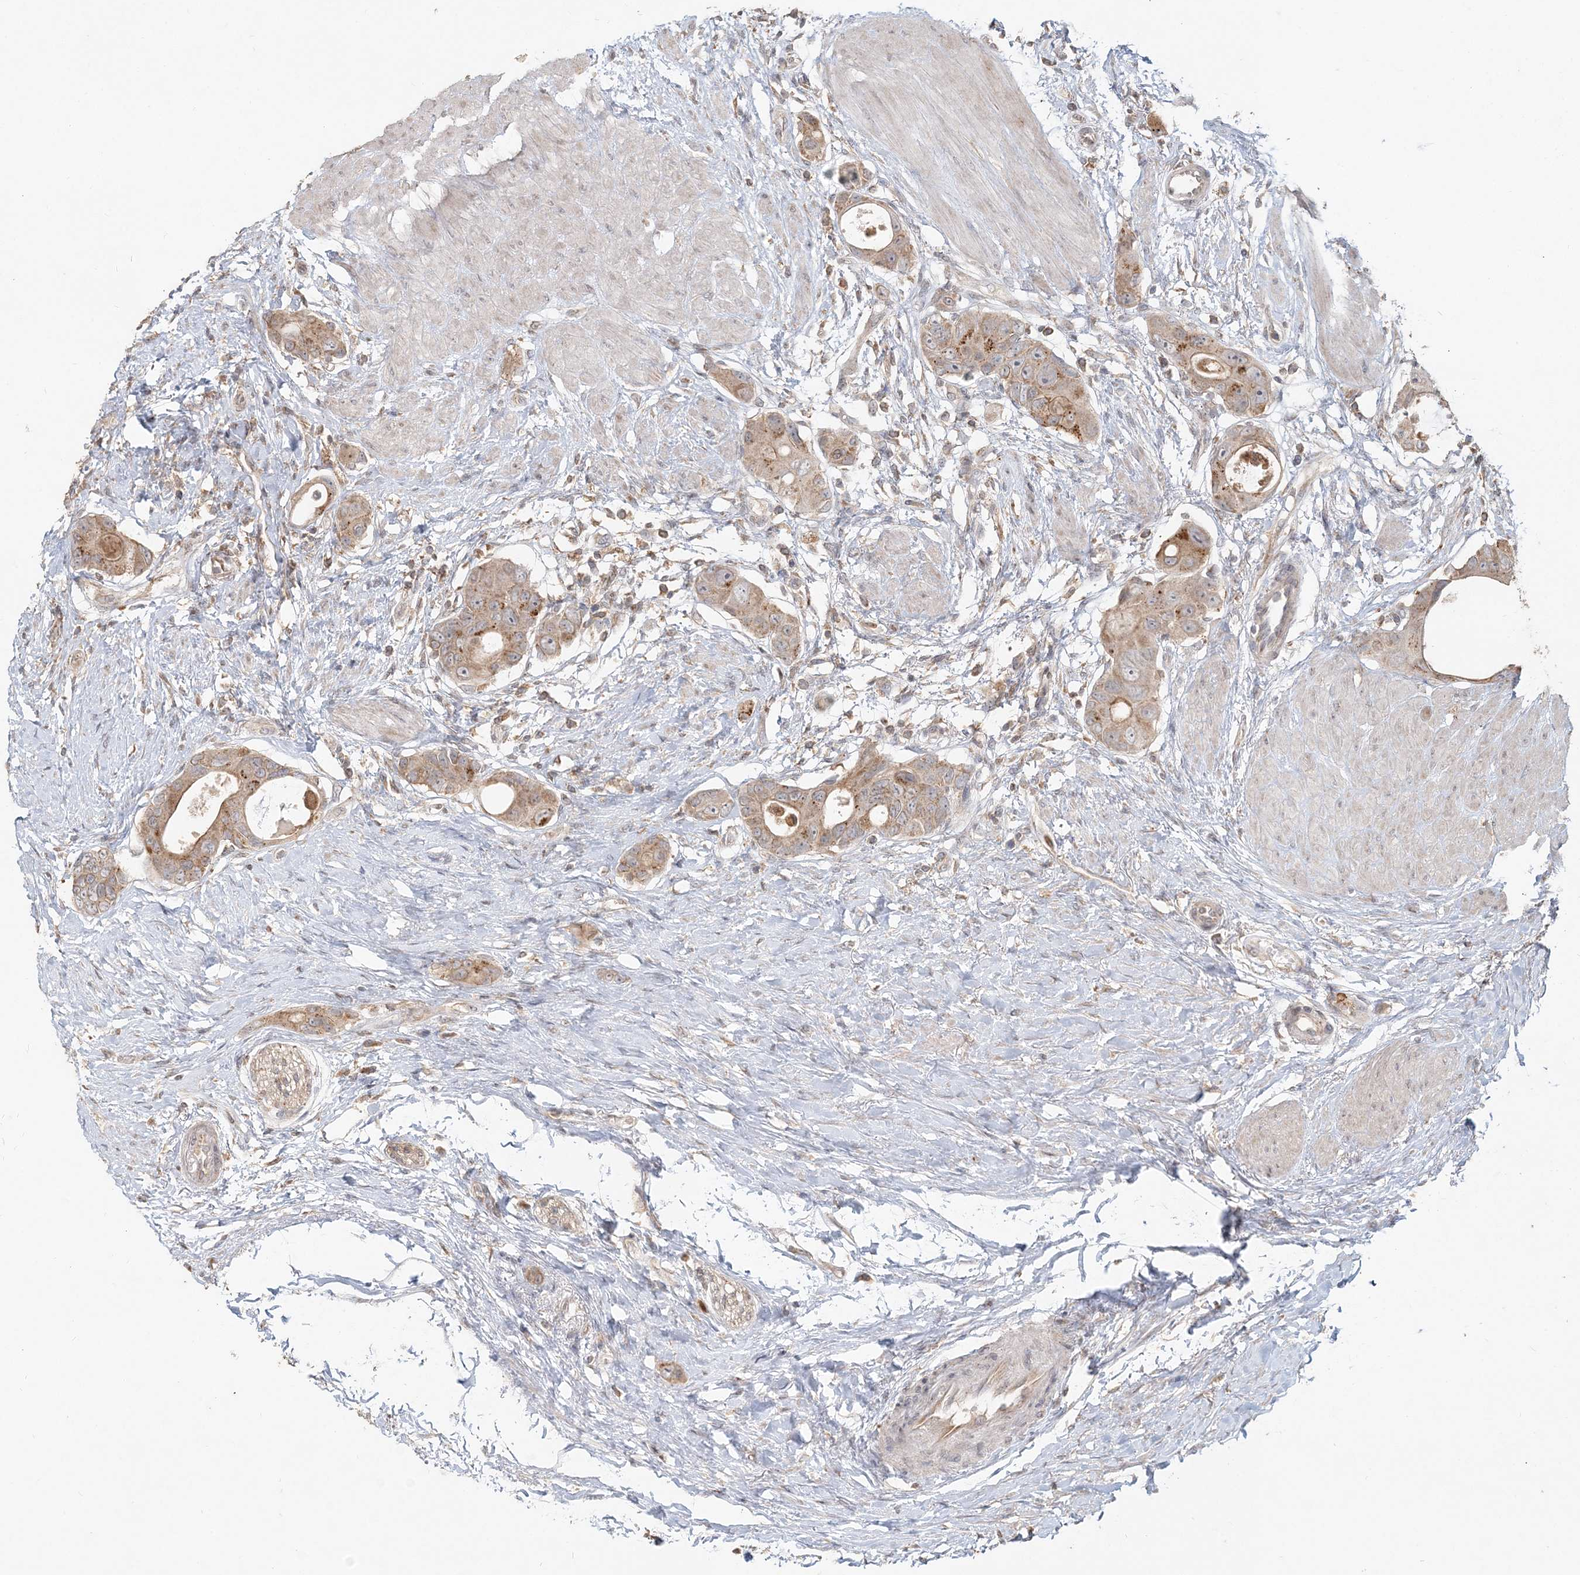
{"staining": {"intensity": "moderate", "quantity": ">75%", "location": "cytoplasmic/membranous"}, "tissue": "colorectal cancer", "cell_type": "Tumor cells", "image_type": "cancer", "snomed": [{"axis": "morphology", "description": "Adenocarcinoma, NOS"}, {"axis": "topography", "description": "Rectum"}], "caption": "The image reveals immunohistochemical staining of colorectal cancer. There is moderate cytoplasmic/membranous positivity is seen in about >75% of tumor cells.", "gene": "RAB14", "patient": {"sex": "male", "age": 51}}